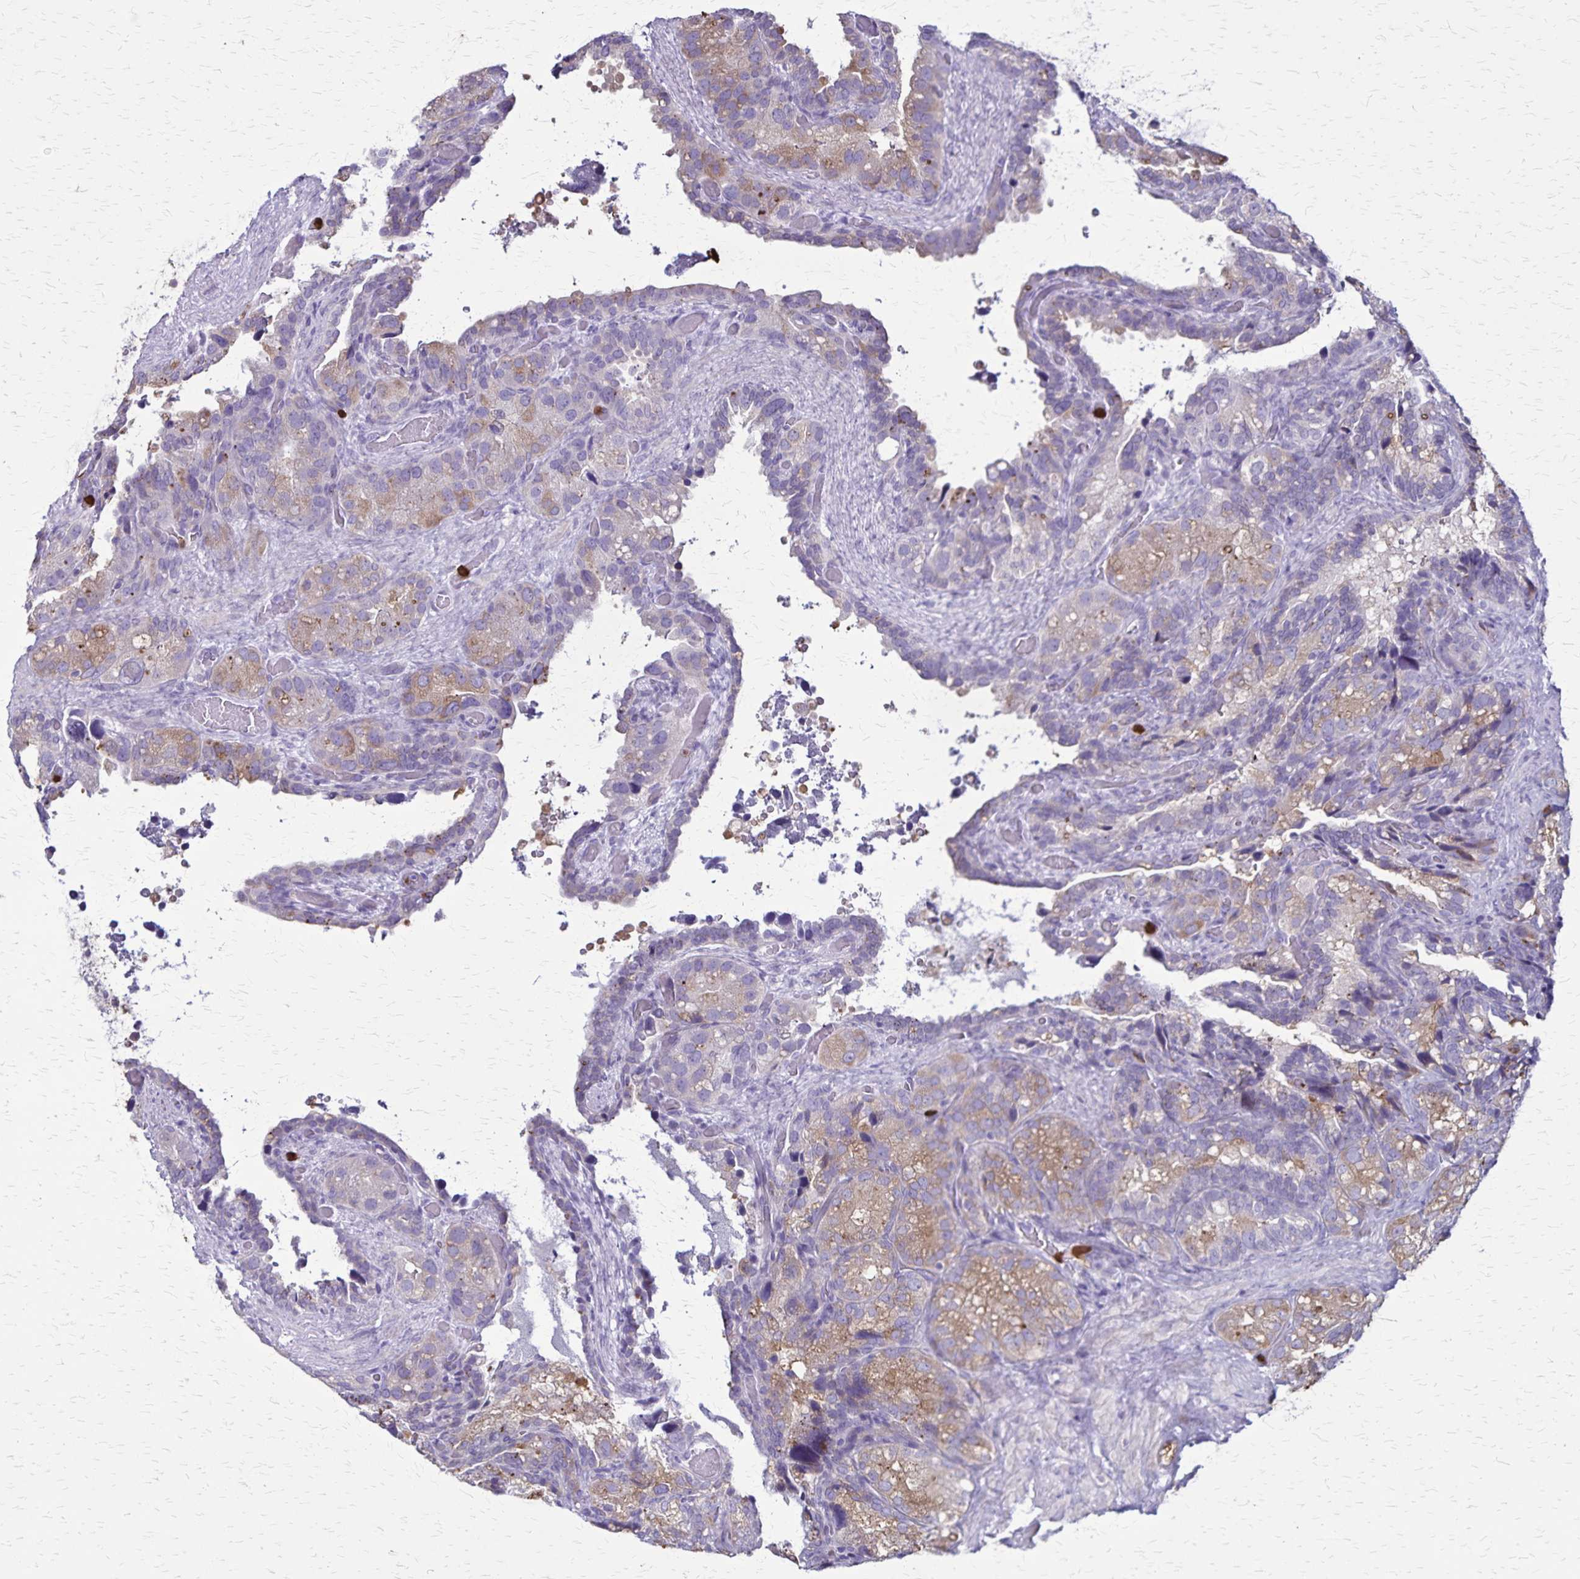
{"staining": {"intensity": "weak", "quantity": "<25%", "location": "cytoplasmic/membranous"}, "tissue": "seminal vesicle", "cell_type": "Glandular cells", "image_type": "normal", "snomed": [{"axis": "morphology", "description": "Normal tissue, NOS"}, {"axis": "topography", "description": "Seminal veicle"}], "caption": "Glandular cells show no significant positivity in normal seminal vesicle.", "gene": "ULBP3", "patient": {"sex": "male", "age": 60}}